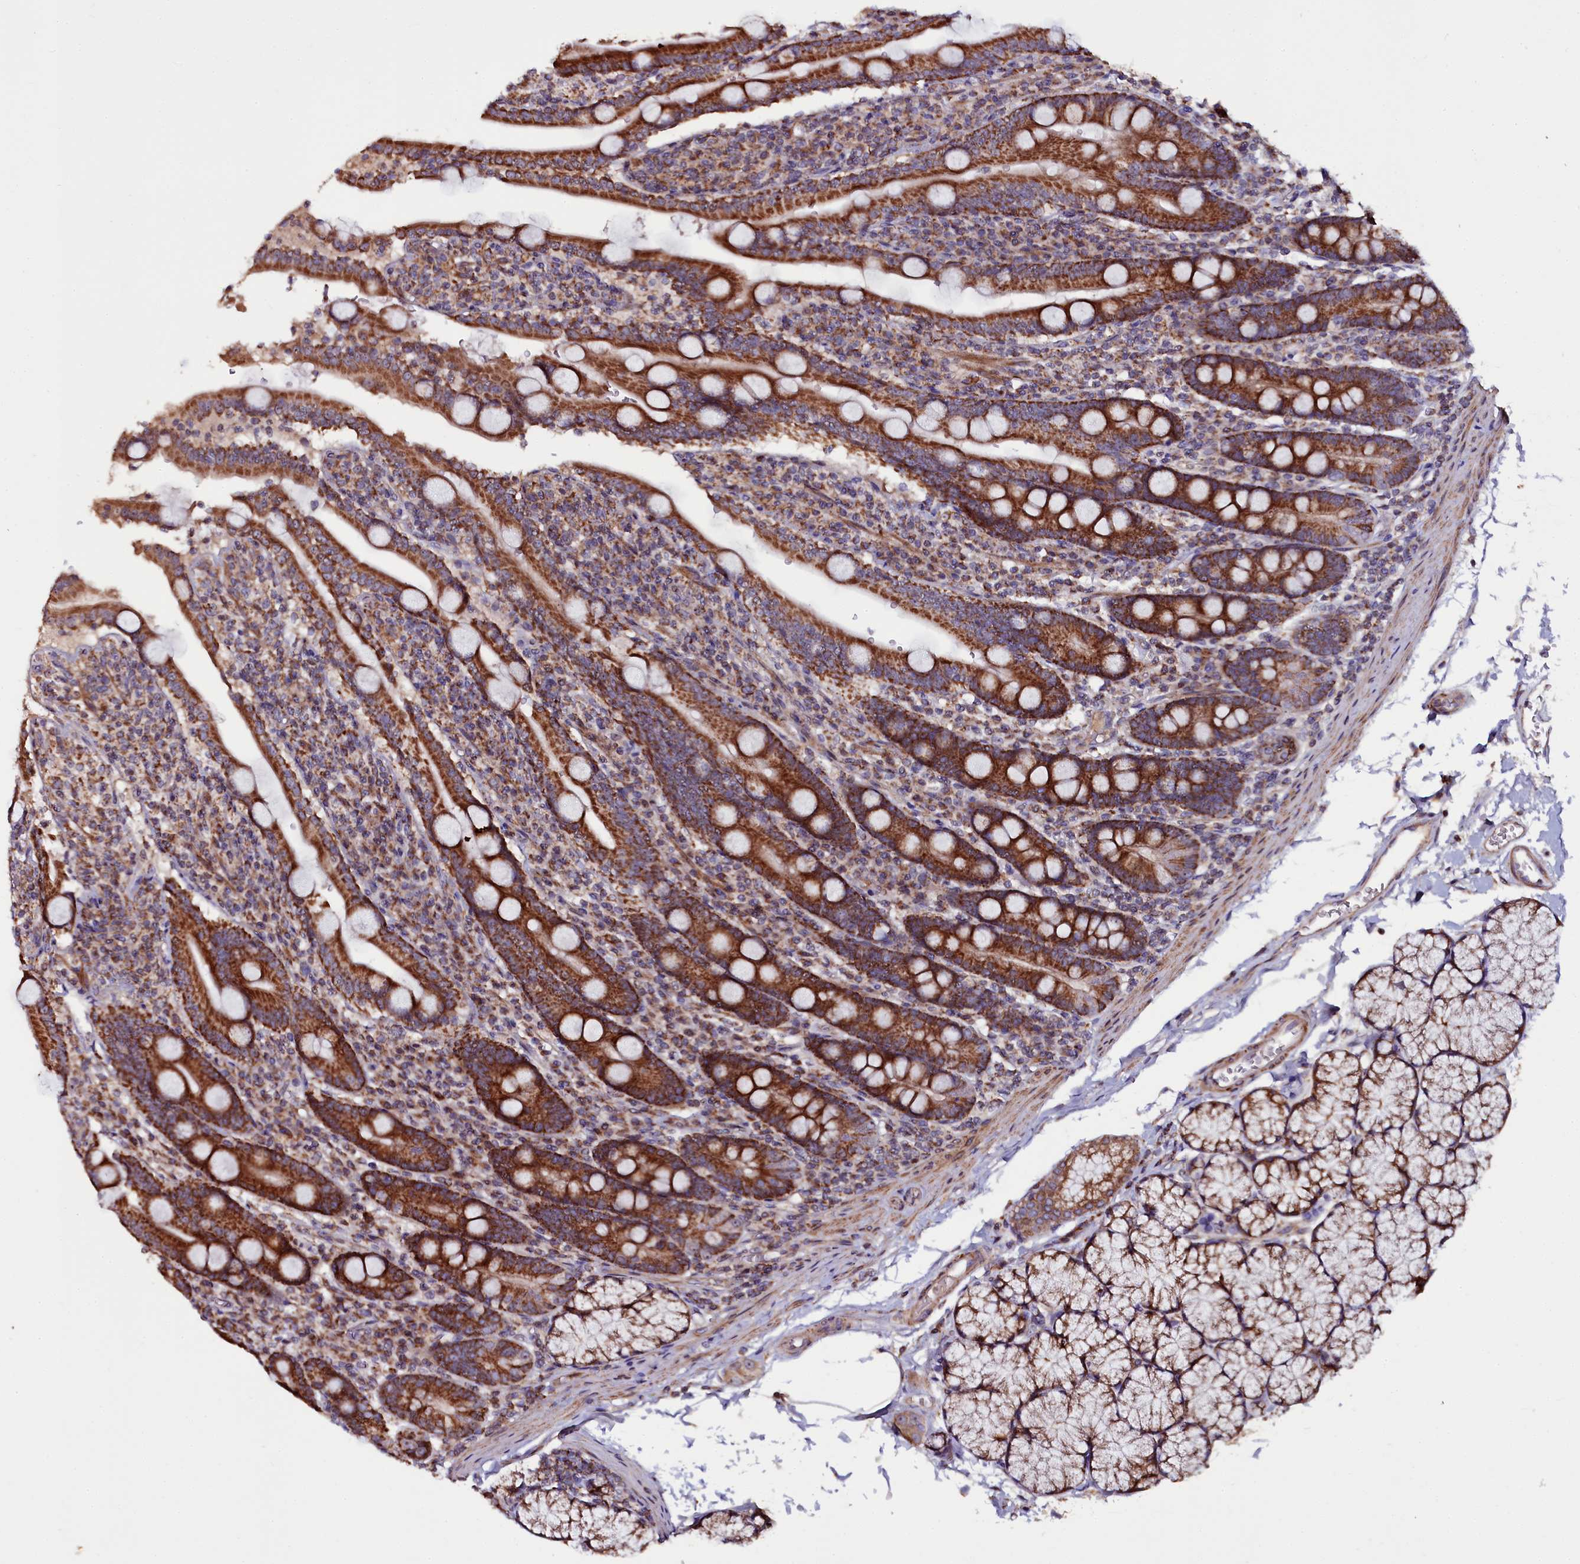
{"staining": {"intensity": "strong", "quantity": ">75%", "location": "cytoplasmic/membranous"}, "tissue": "duodenum", "cell_type": "Glandular cells", "image_type": "normal", "snomed": [{"axis": "morphology", "description": "Normal tissue, NOS"}, {"axis": "topography", "description": "Duodenum"}], "caption": "A histopathology image showing strong cytoplasmic/membranous staining in approximately >75% of glandular cells in unremarkable duodenum, as visualized by brown immunohistochemical staining.", "gene": "NAA80", "patient": {"sex": "male", "age": 35}}